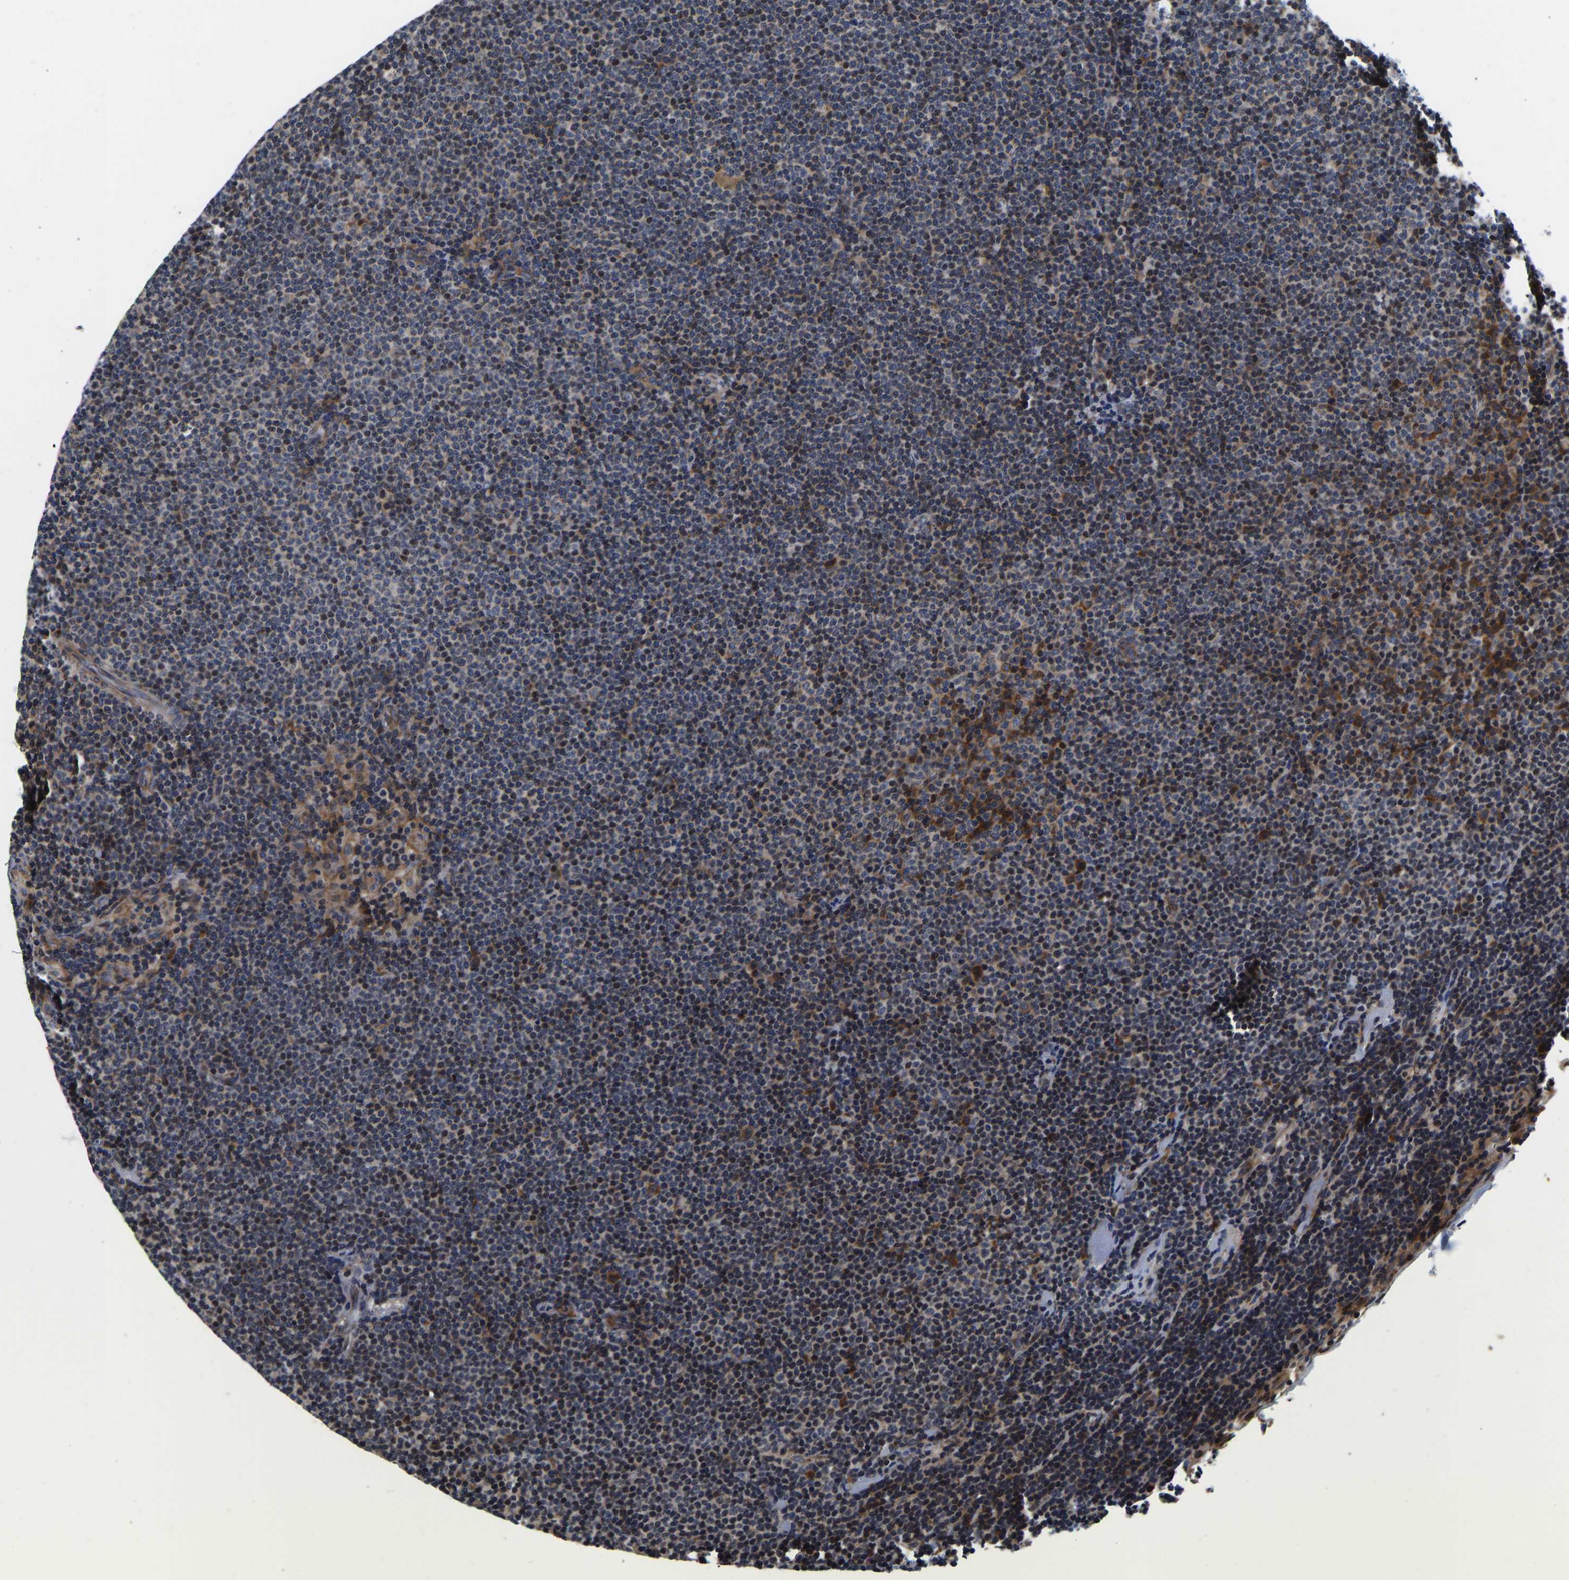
{"staining": {"intensity": "moderate", "quantity": "<25%", "location": "cytoplasmic/membranous"}, "tissue": "lymphoma", "cell_type": "Tumor cells", "image_type": "cancer", "snomed": [{"axis": "morphology", "description": "Malignant lymphoma, non-Hodgkin's type, Low grade"}, {"axis": "topography", "description": "Lymph node"}], "caption": "IHC micrograph of neoplastic tissue: malignant lymphoma, non-Hodgkin's type (low-grade) stained using immunohistochemistry demonstrates low levels of moderate protein expression localized specifically in the cytoplasmic/membranous of tumor cells, appearing as a cytoplasmic/membranous brown color.", "gene": "RABAC1", "patient": {"sex": "female", "age": 53}}